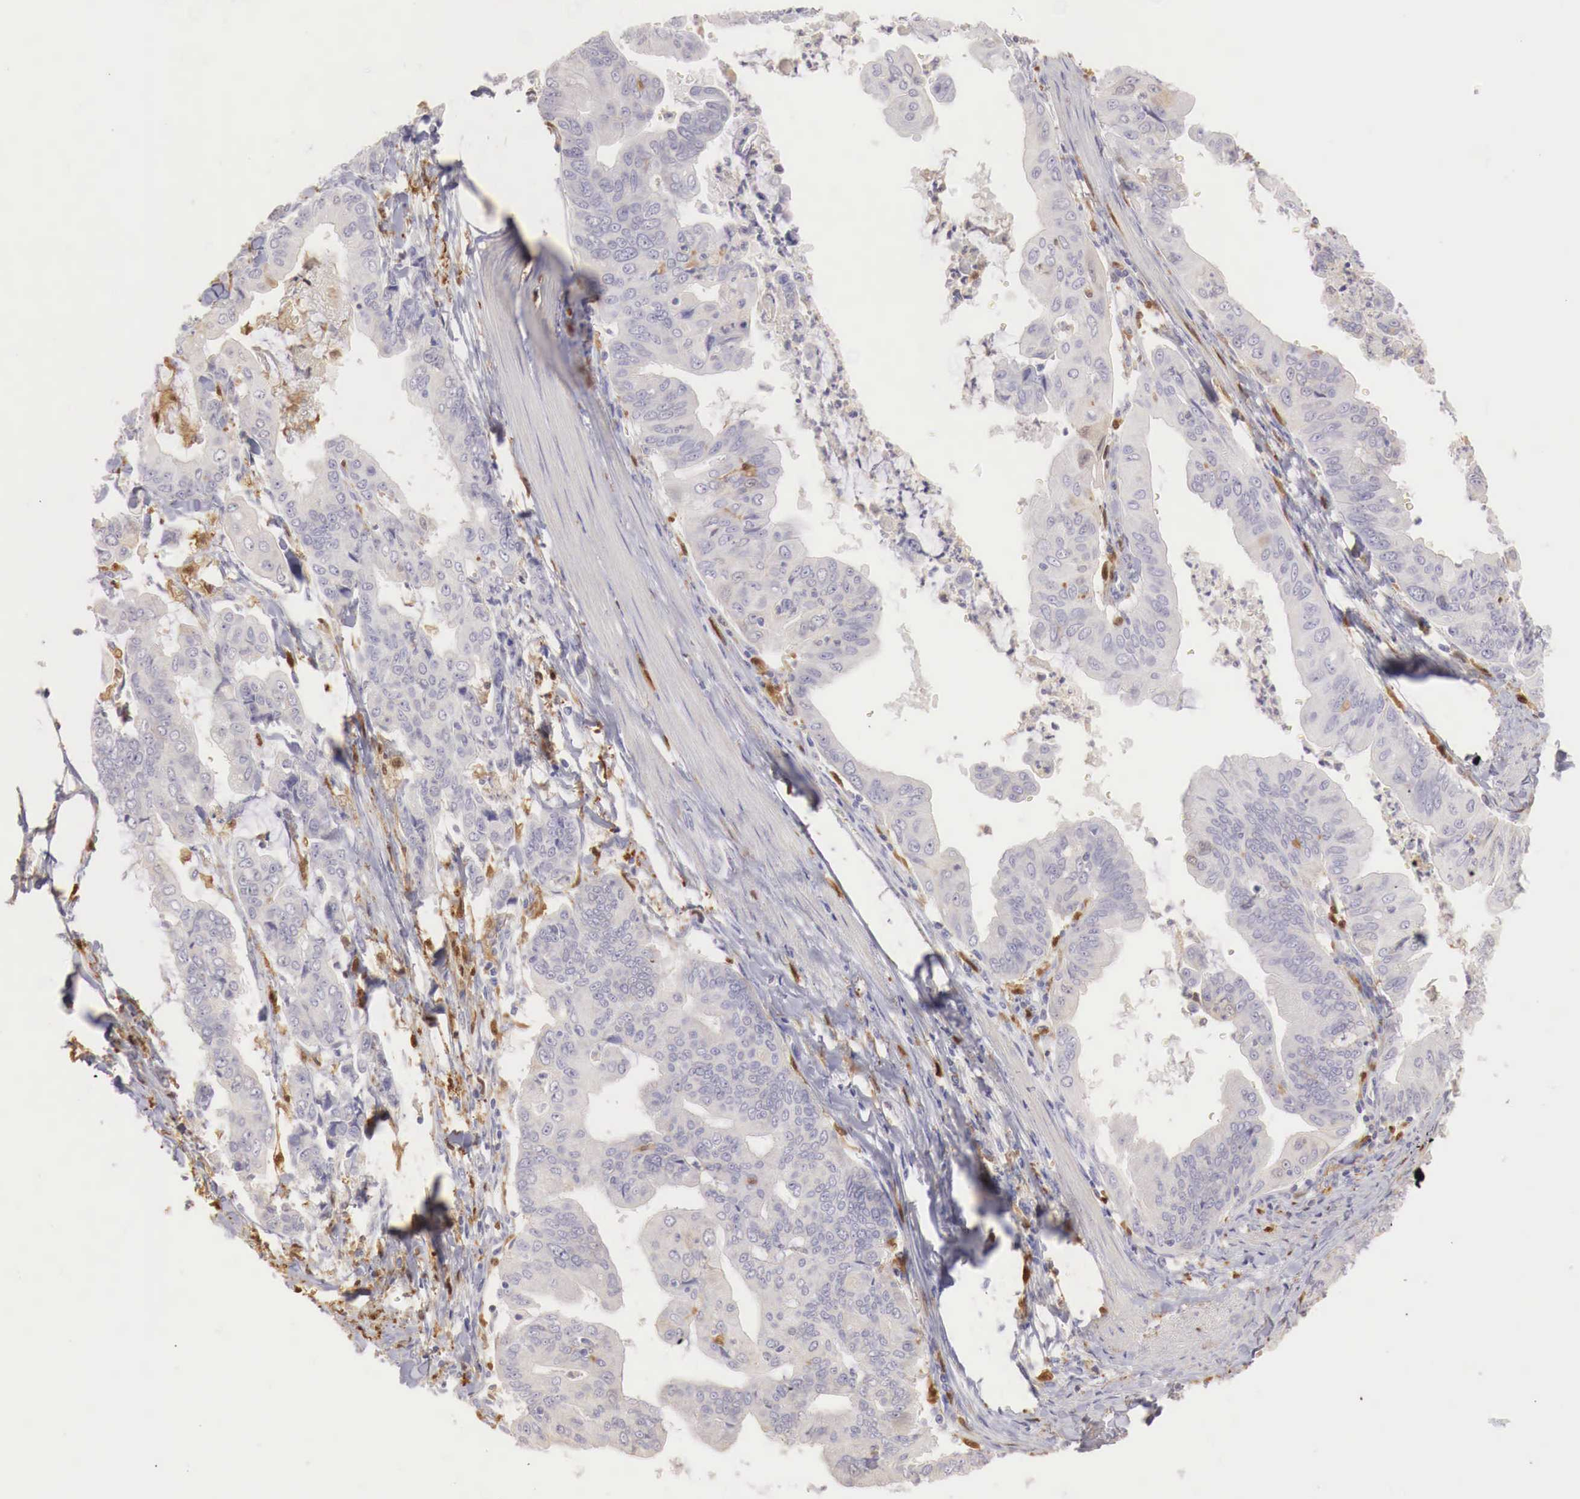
{"staining": {"intensity": "negative", "quantity": "none", "location": "none"}, "tissue": "stomach cancer", "cell_type": "Tumor cells", "image_type": "cancer", "snomed": [{"axis": "morphology", "description": "Adenocarcinoma, NOS"}, {"axis": "topography", "description": "Stomach, upper"}], "caption": "Immunohistochemistry (IHC) micrograph of human adenocarcinoma (stomach) stained for a protein (brown), which demonstrates no positivity in tumor cells.", "gene": "RENBP", "patient": {"sex": "male", "age": 80}}